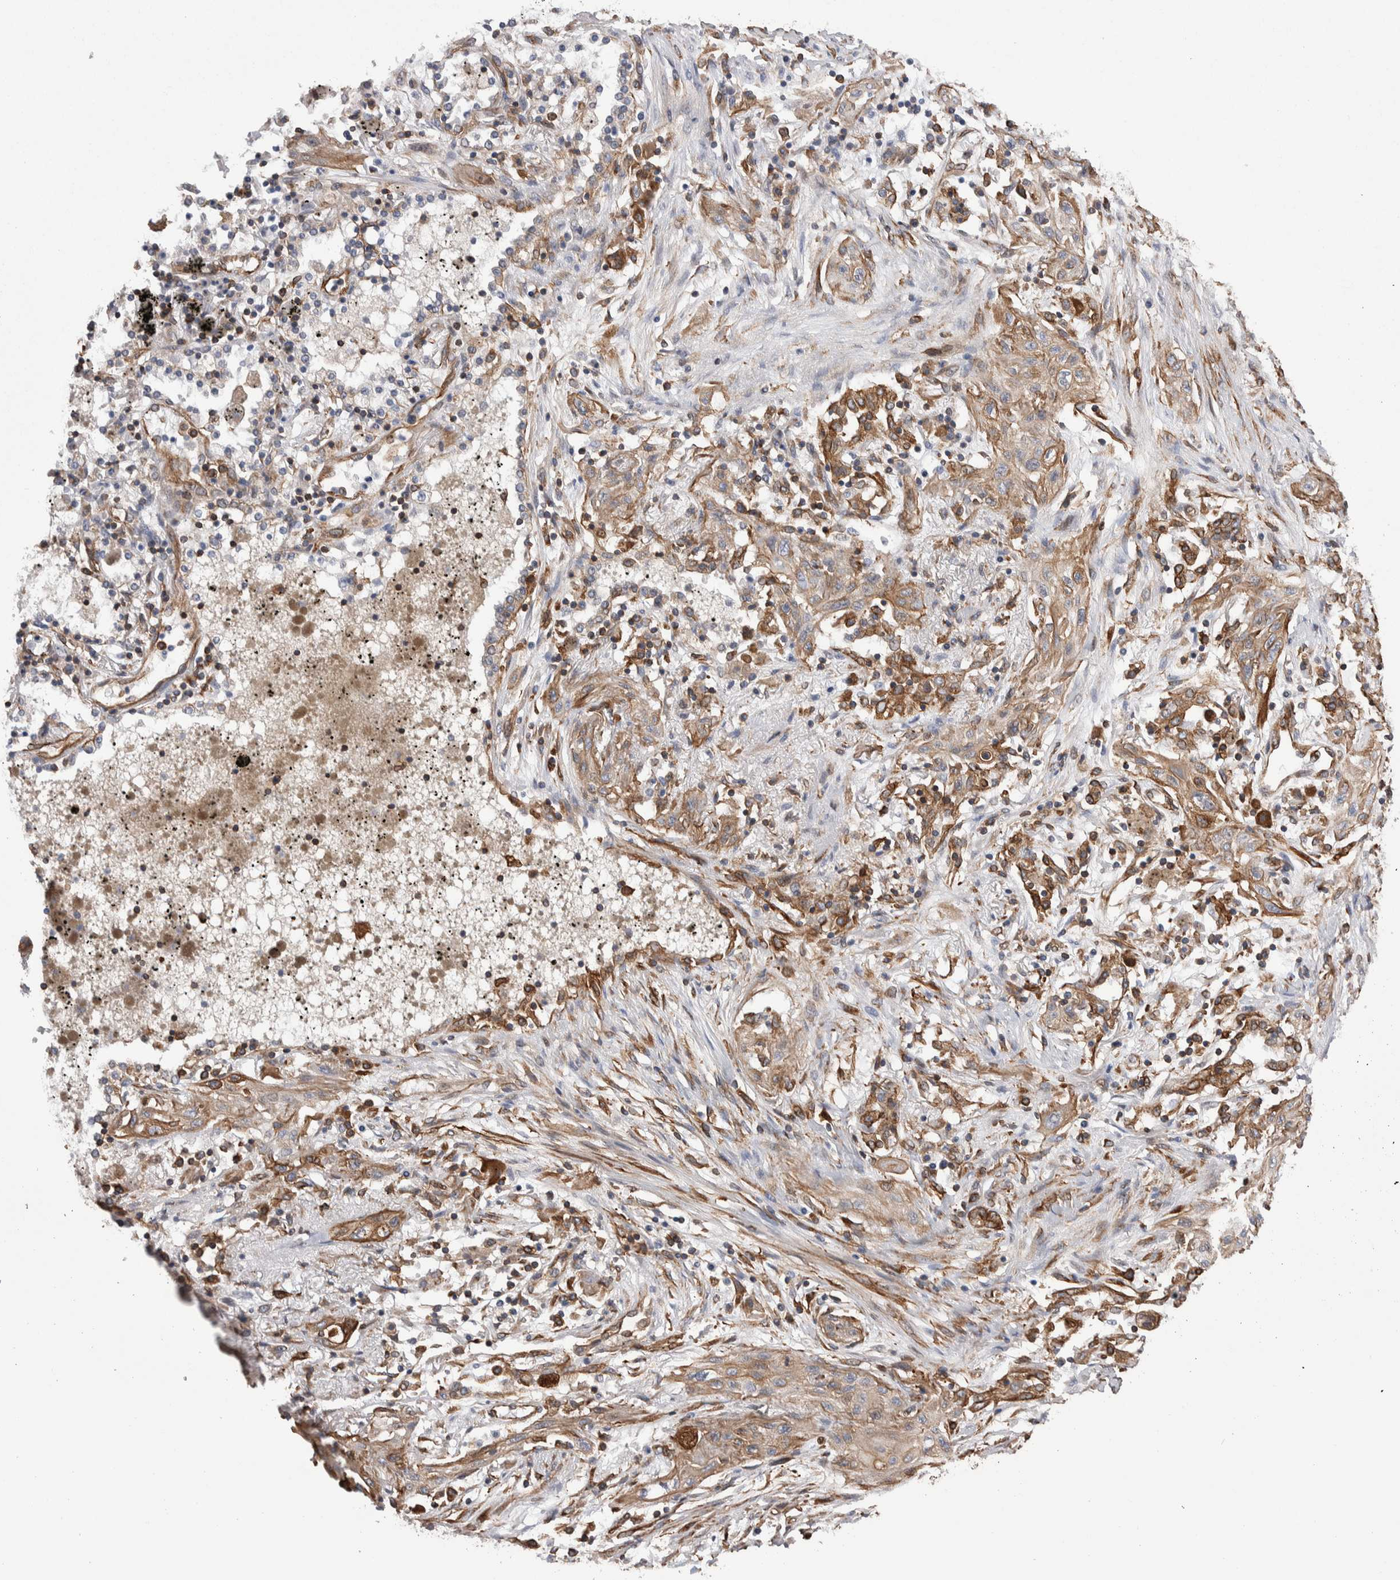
{"staining": {"intensity": "moderate", "quantity": ">75%", "location": "cytoplasmic/membranous"}, "tissue": "lung cancer", "cell_type": "Tumor cells", "image_type": "cancer", "snomed": [{"axis": "morphology", "description": "Squamous cell carcinoma, NOS"}, {"axis": "topography", "description": "Lung"}], "caption": "Protein staining exhibits moderate cytoplasmic/membranous positivity in about >75% of tumor cells in squamous cell carcinoma (lung). (Stains: DAB (3,3'-diaminobenzidine) in brown, nuclei in blue, Microscopy: brightfield microscopy at high magnification).", "gene": "KIF12", "patient": {"sex": "female", "age": 47}}